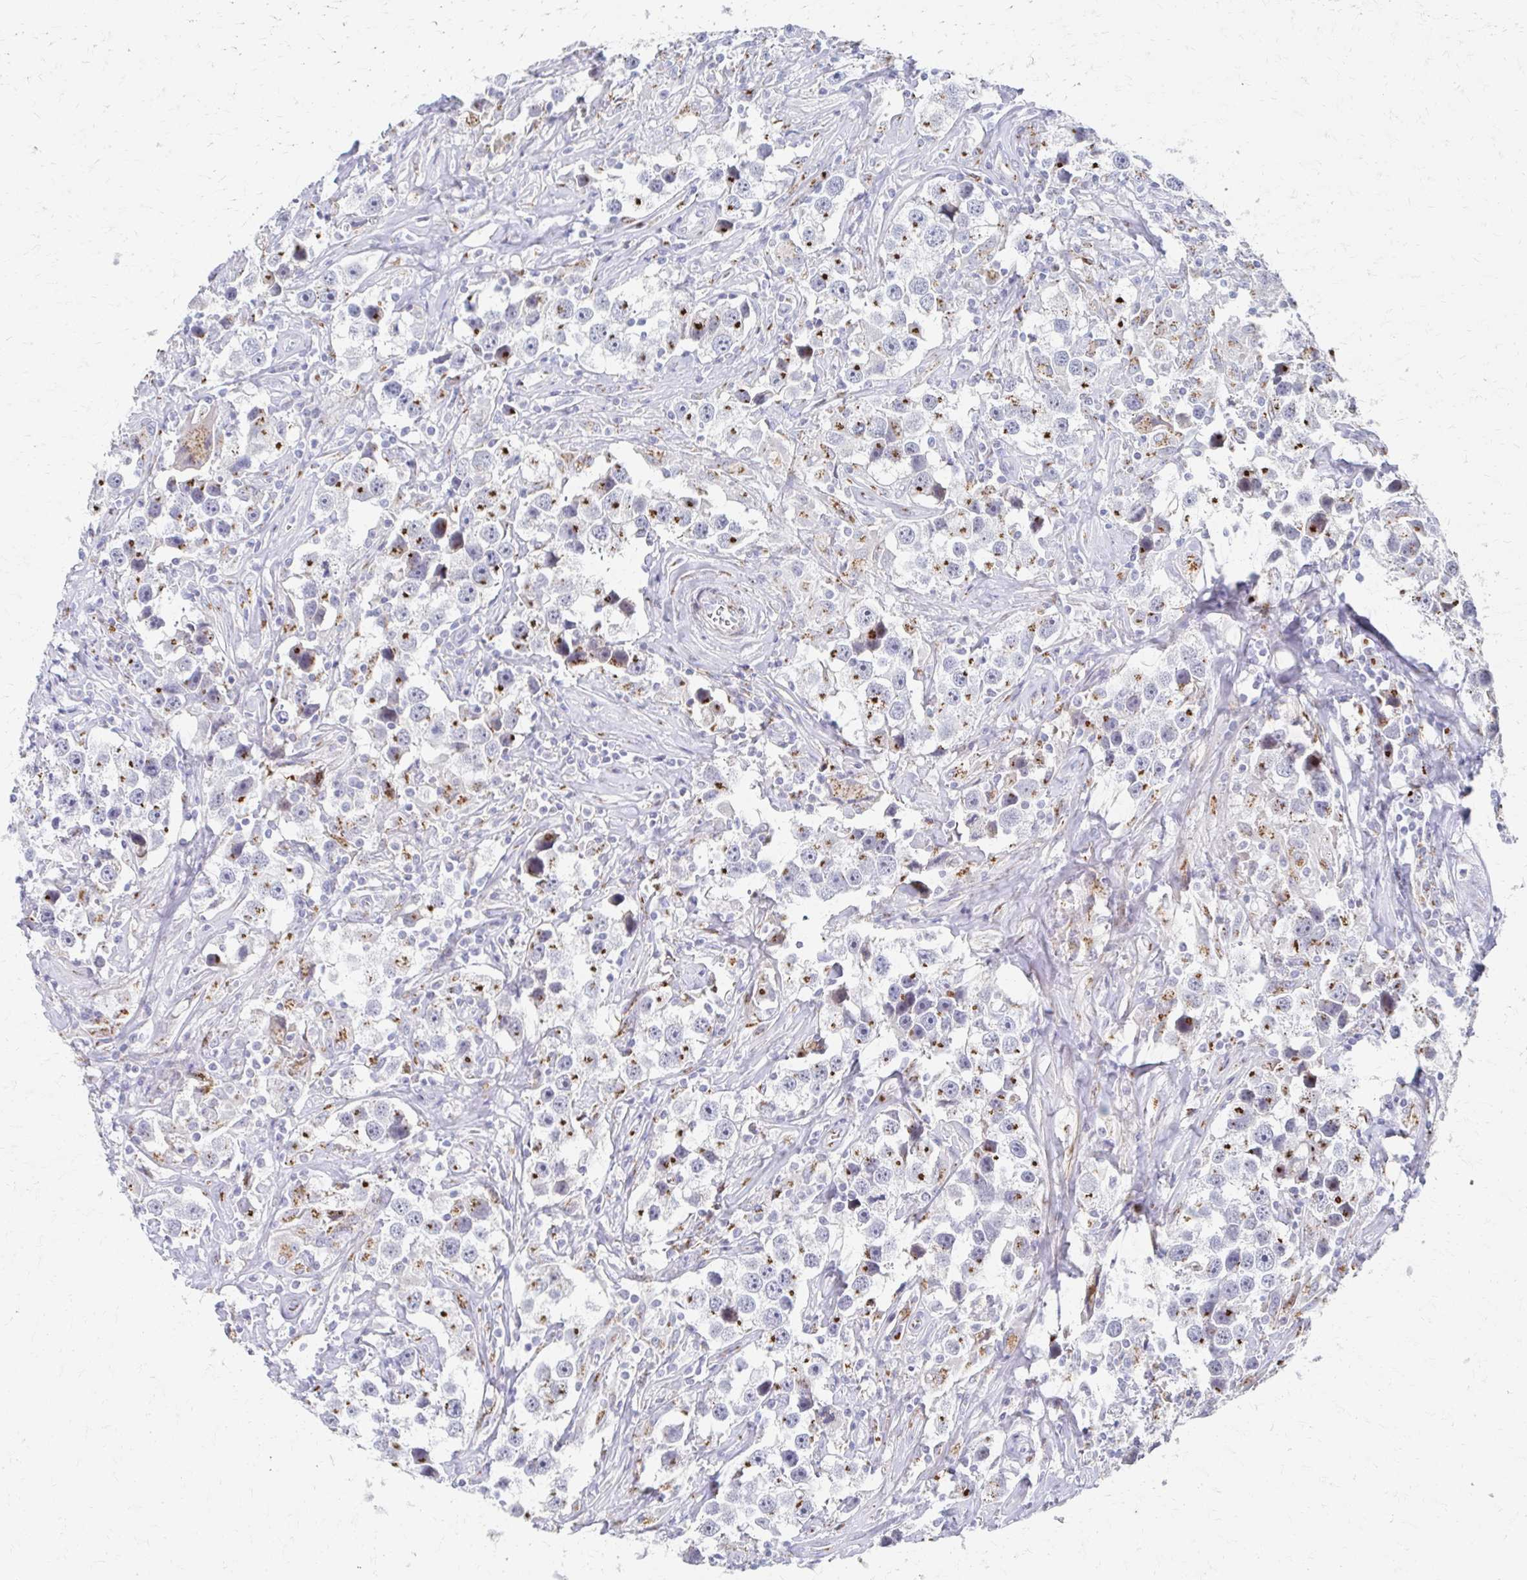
{"staining": {"intensity": "strong", "quantity": "25%-75%", "location": "cytoplasmic/membranous"}, "tissue": "testis cancer", "cell_type": "Tumor cells", "image_type": "cancer", "snomed": [{"axis": "morphology", "description": "Seminoma, NOS"}, {"axis": "topography", "description": "Testis"}], "caption": "Human seminoma (testis) stained with a brown dye demonstrates strong cytoplasmic/membranous positive expression in approximately 25%-75% of tumor cells.", "gene": "TM9SF1", "patient": {"sex": "male", "age": 49}}